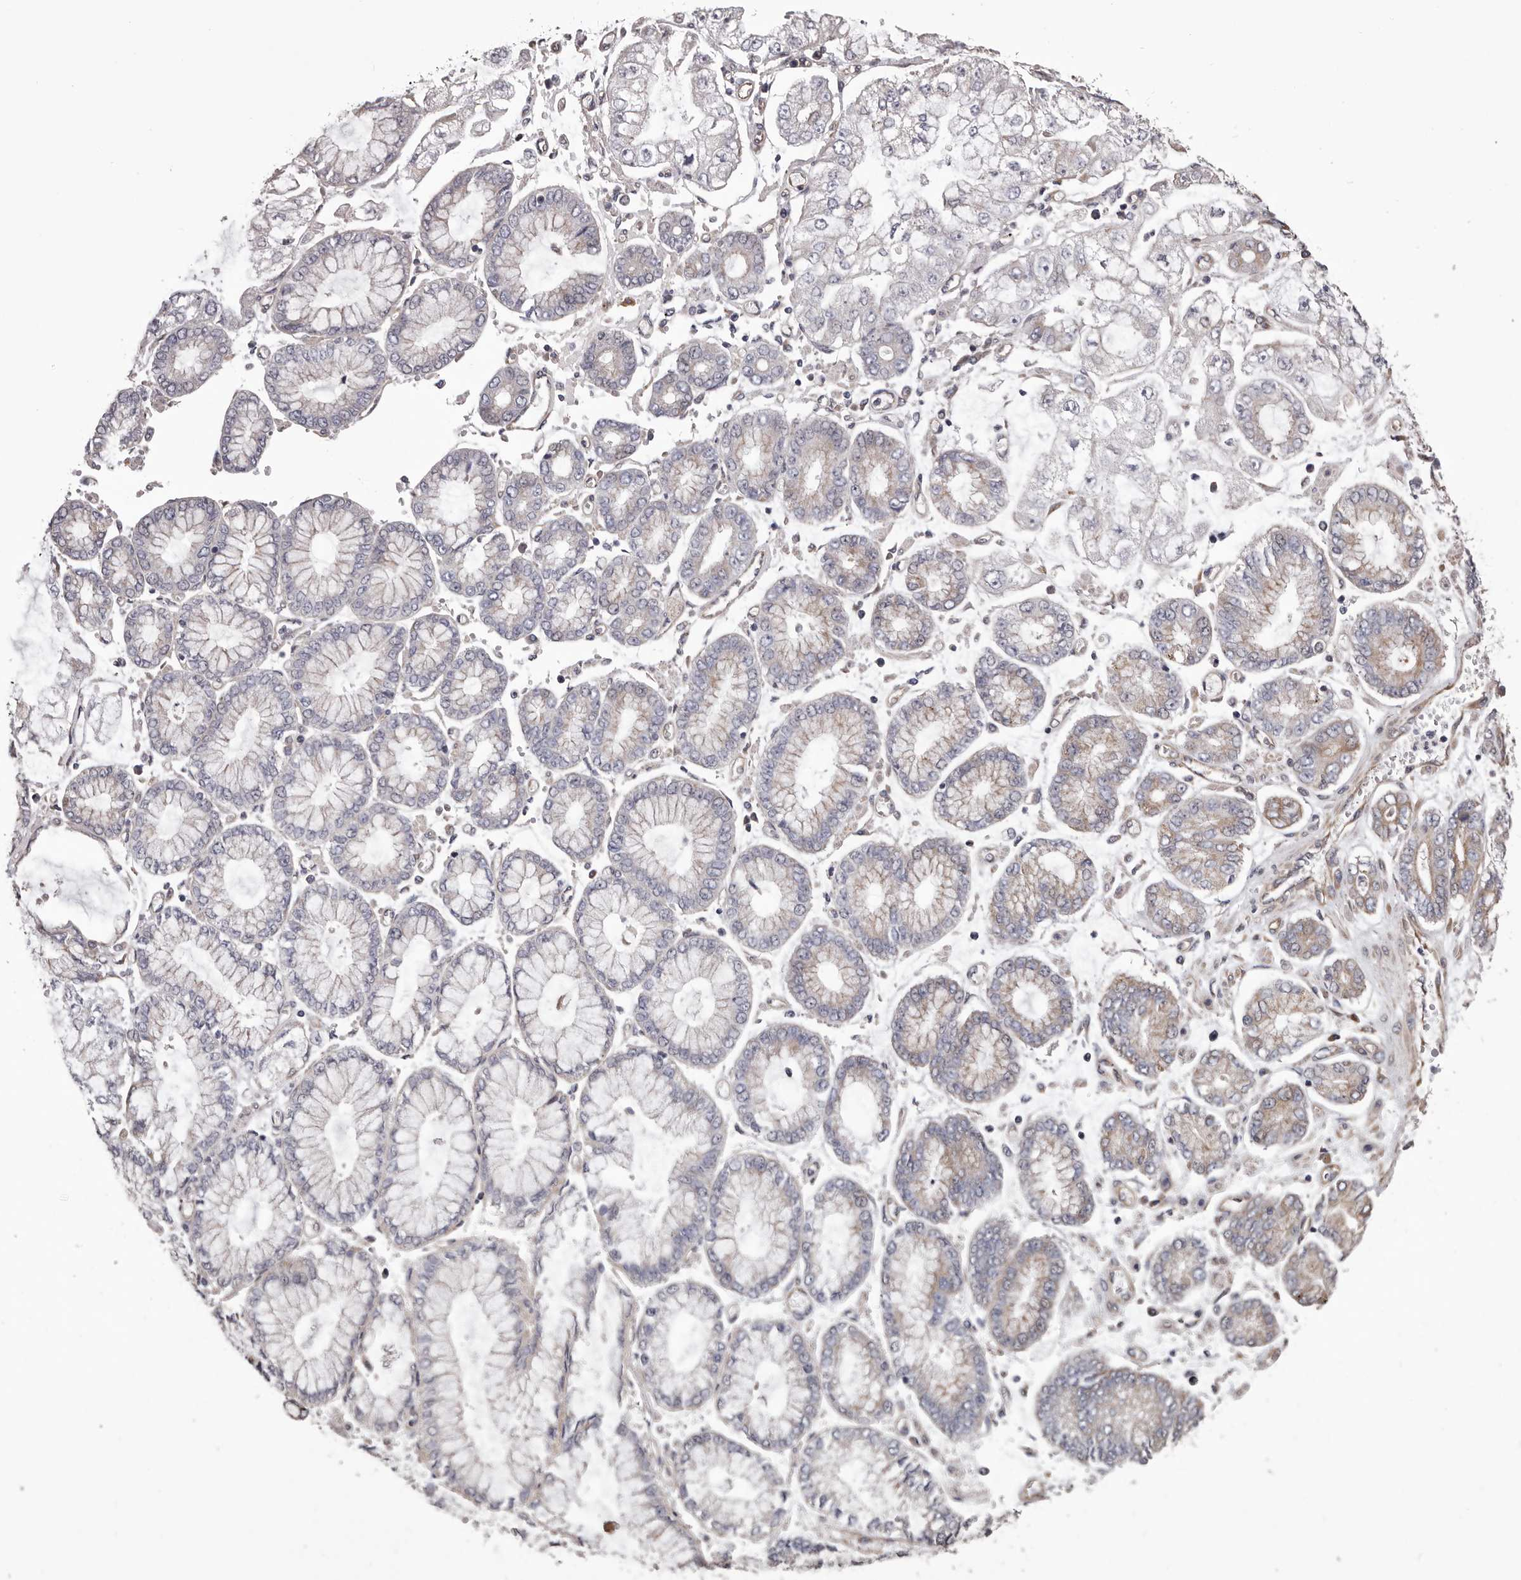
{"staining": {"intensity": "negative", "quantity": "none", "location": "none"}, "tissue": "stomach cancer", "cell_type": "Tumor cells", "image_type": "cancer", "snomed": [{"axis": "morphology", "description": "Adenocarcinoma, NOS"}, {"axis": "topography", "description": "Stomach"}], "caption": "Immunohistochemical staining of human stomach cancer (adenocarcinoma) reveals no significant expression in tumor cells.", "gene": "CEP104", "patient": {"sex": "male", "age": 76}}